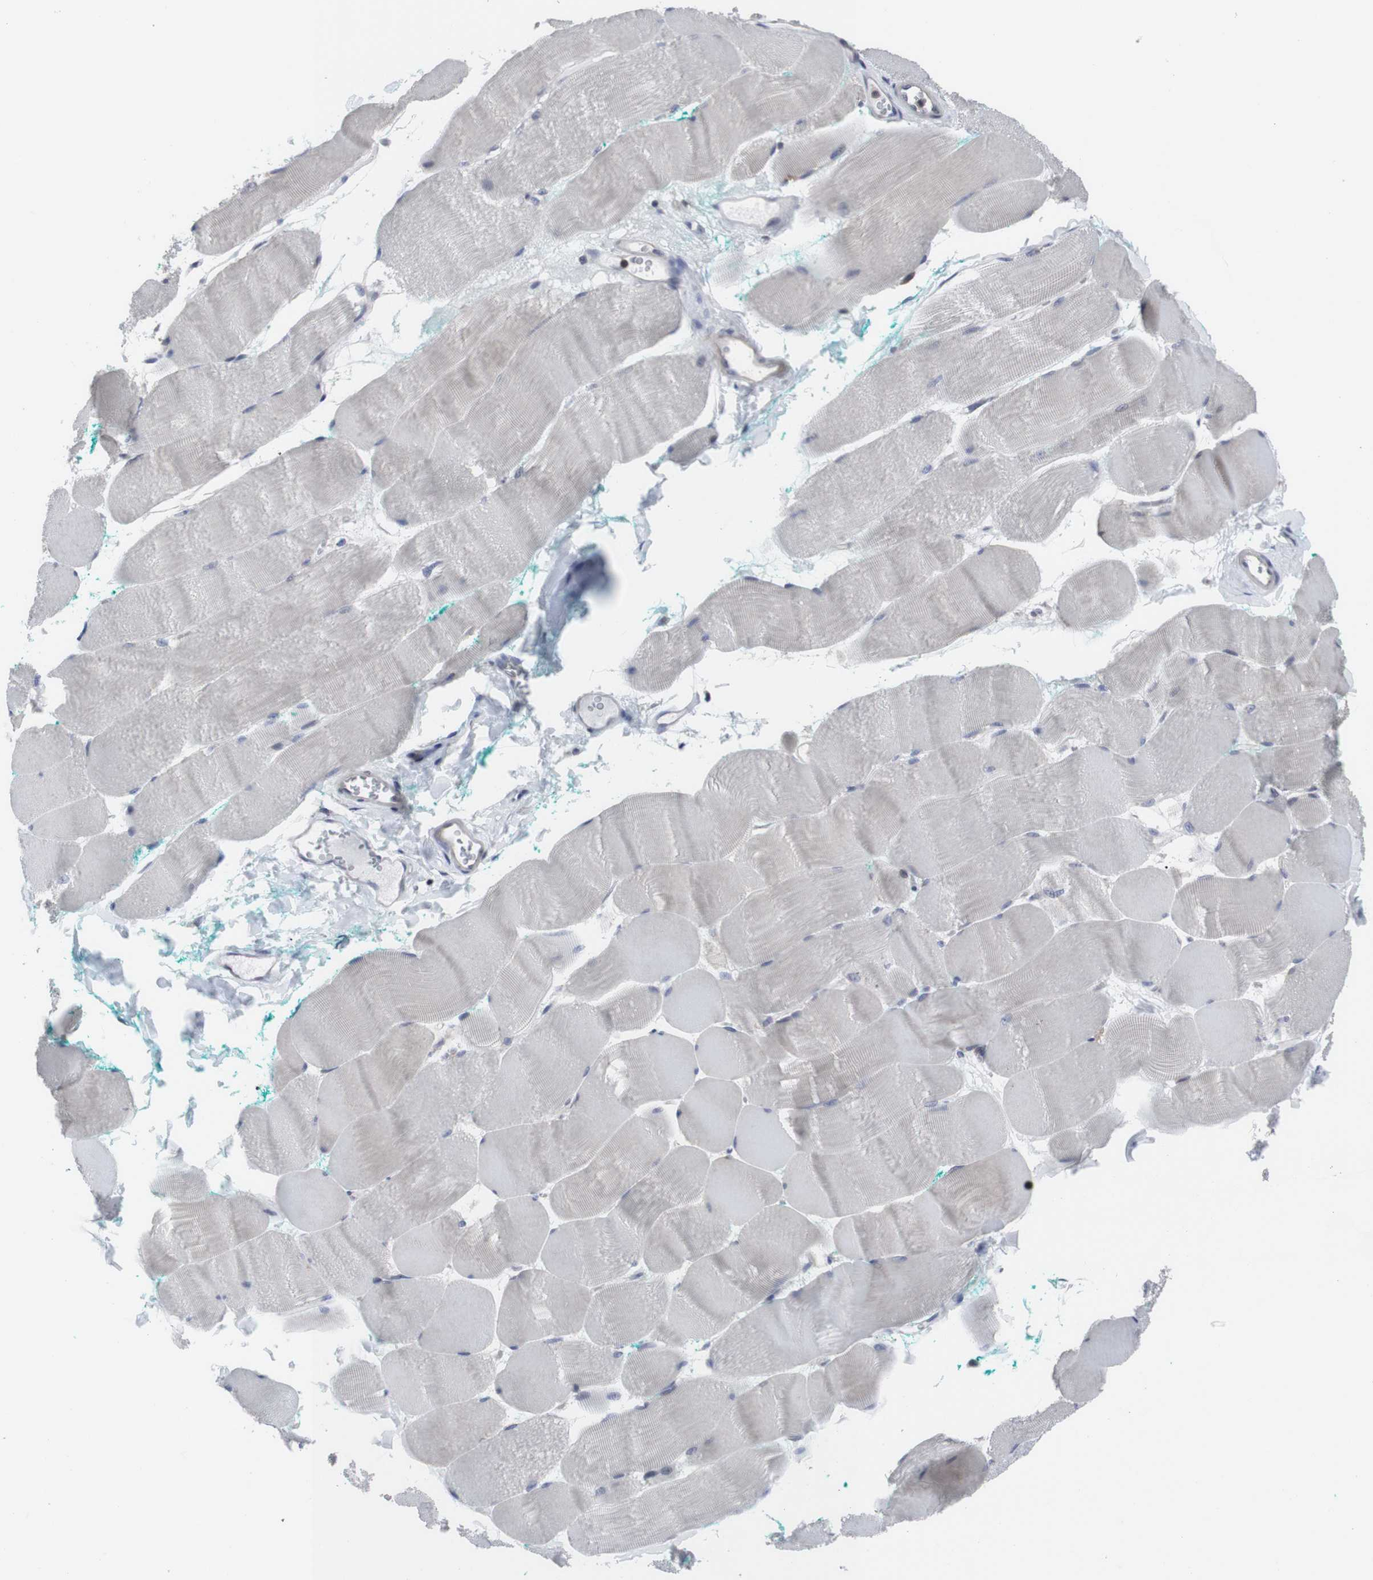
{"staining": {"intensity": "negative", "quantity": "none", "location": "none"}, "tissue": "skeletal muscle", "cell_type": "Myocytes", "image_type": "normal", "snomed": [{"axis": "morphology", "description": "Normal tissue, NOS"}, {"axis": "morphology", "description": "Squamous cell carcinoma, NOS"}, {"axis": "topography", "description": "Skeletal muscle"}], "caption": "Skeletal muscle was stained to show a protein in brown. There is no significant expression in myocytes. Brightfield microscopy of immunohistochemistry stained with DAB (brown) and hematoxylin (blue), captured at high magnification.", "gene": "HPRT1", "patient": {"sex": "male", "age": 51}}